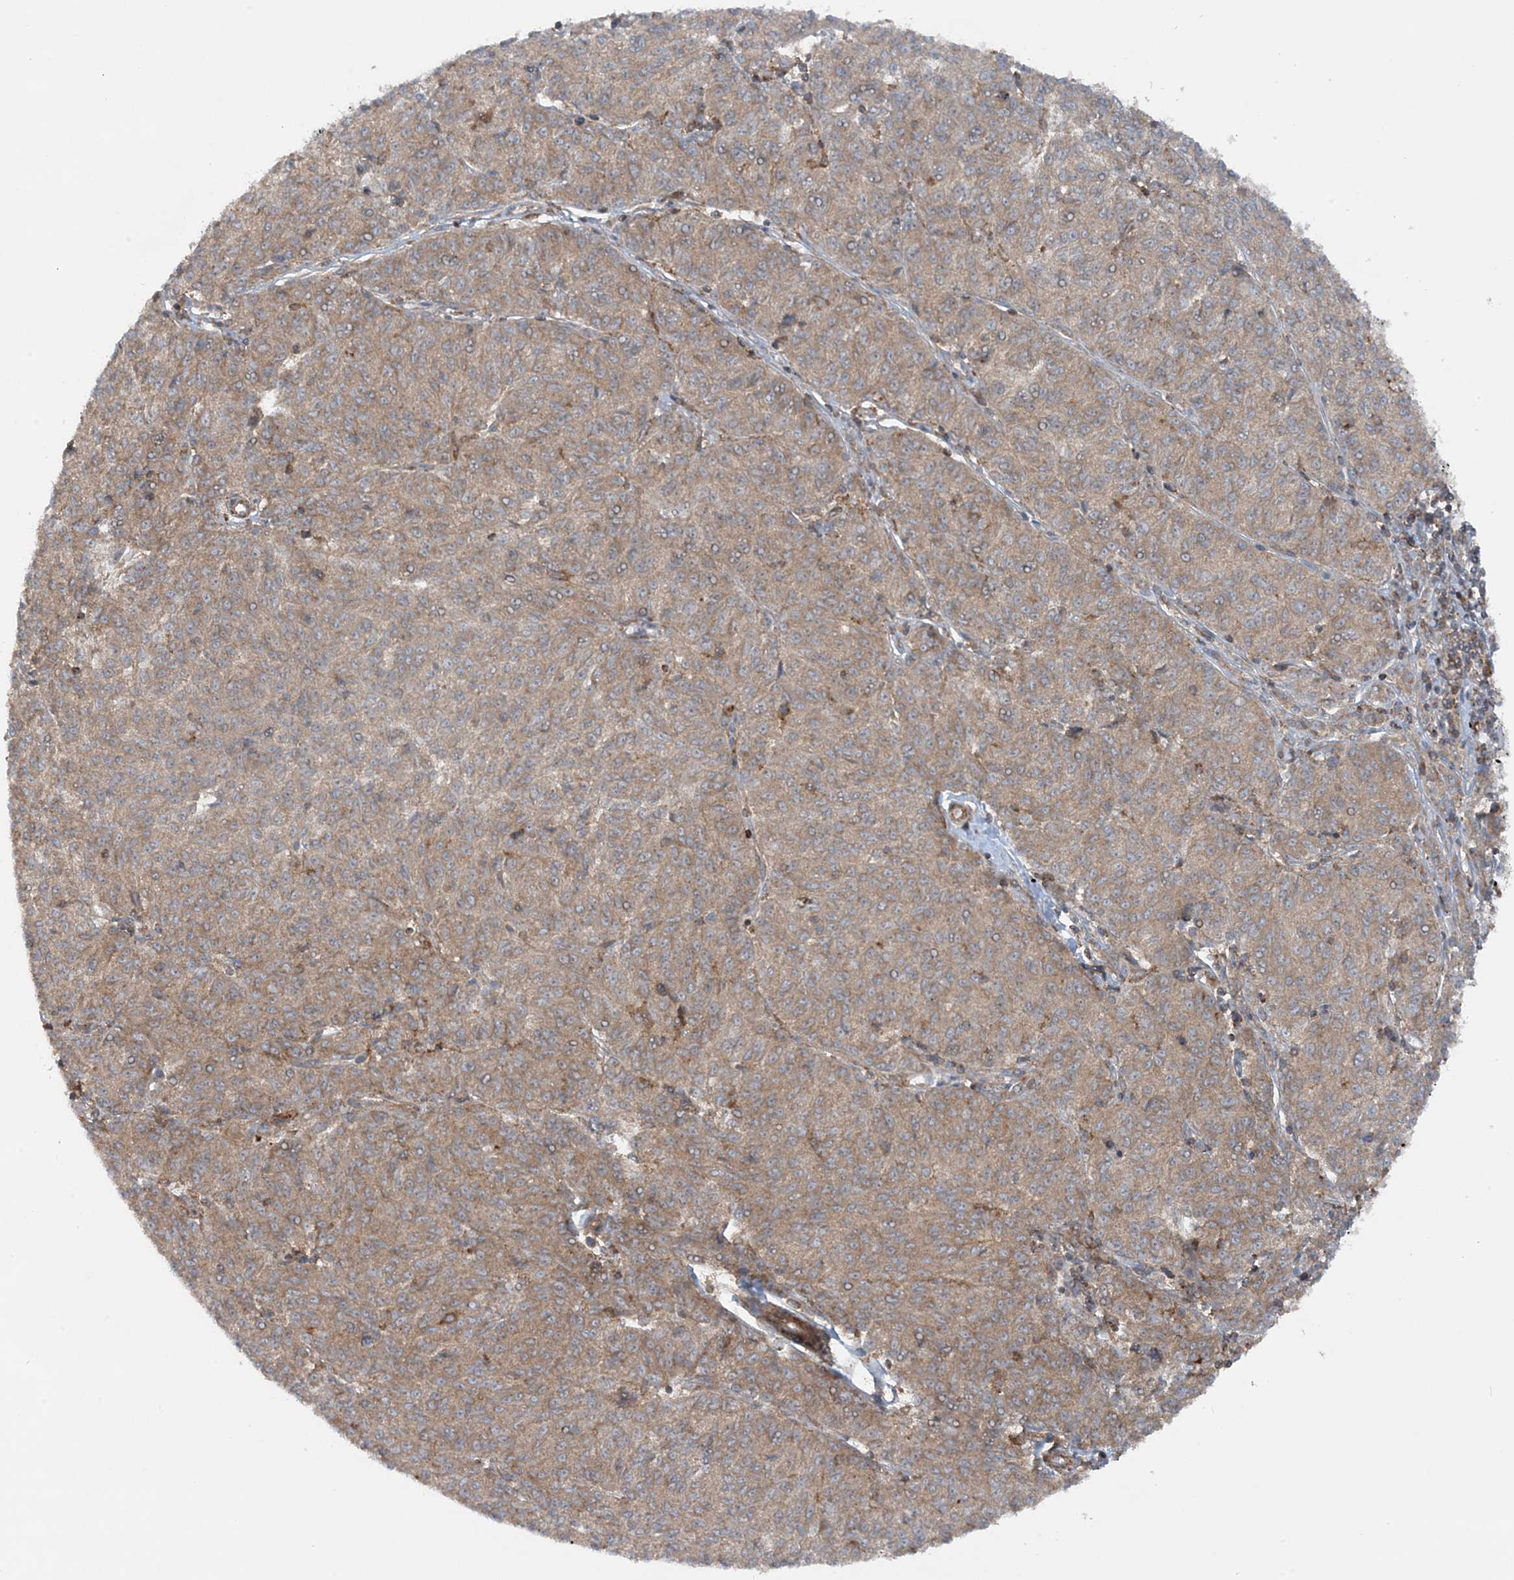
{"staining": {"intensity": "moderate", "quantity": ">75%", "location": "cytoplasmic/membranous"}, "tissue": "melanoma", "cell_type": "Tumor cells", "image_type": "cancer", "snomed": [{"axis": "morphology", "description": "Malignant melanoma, NOS"}, {"axis": "topography", "description": "Skin"}], "caption": "About >75% of tumor cells in human melanoma show moderate cytoplasmic/membranous protein expression as visualized by brown immunohistochemical staining.", "gene": "STAM2", "patient": {"sex": "female", "age": 72}}